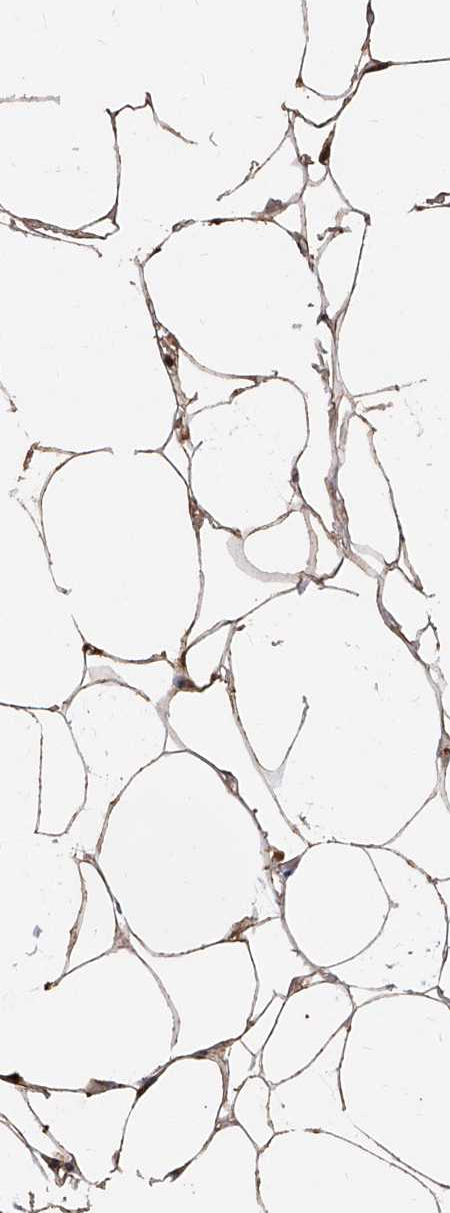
{"staining": {"intensity": "moderate", "quantity": ">75%", "location": "cytoplasmic/membranous"}, "tissue": "adipose tissue", "cell_type": "Adipocytes", "image_type": "normal", "snomed": [{"axis": "morphology", "description": "Normal tissue, NOS"}, {"axis": "topography", "description": "Breast"}], "caption": "Immunohistochemistry (IHC) (DAB) staining of unremarkable adipose tissue demonstrates moderate cytoplasmic/membranous protein staining in about >75% of adipocytes. The staining was performed using DAB (3,3'-diaminobenzidine), with brown indicating positive protein expression. Nuclei are stained blue with hematoxylin.", "gene": "GMDS", "patient": {"sex": "female", "age": 23}}